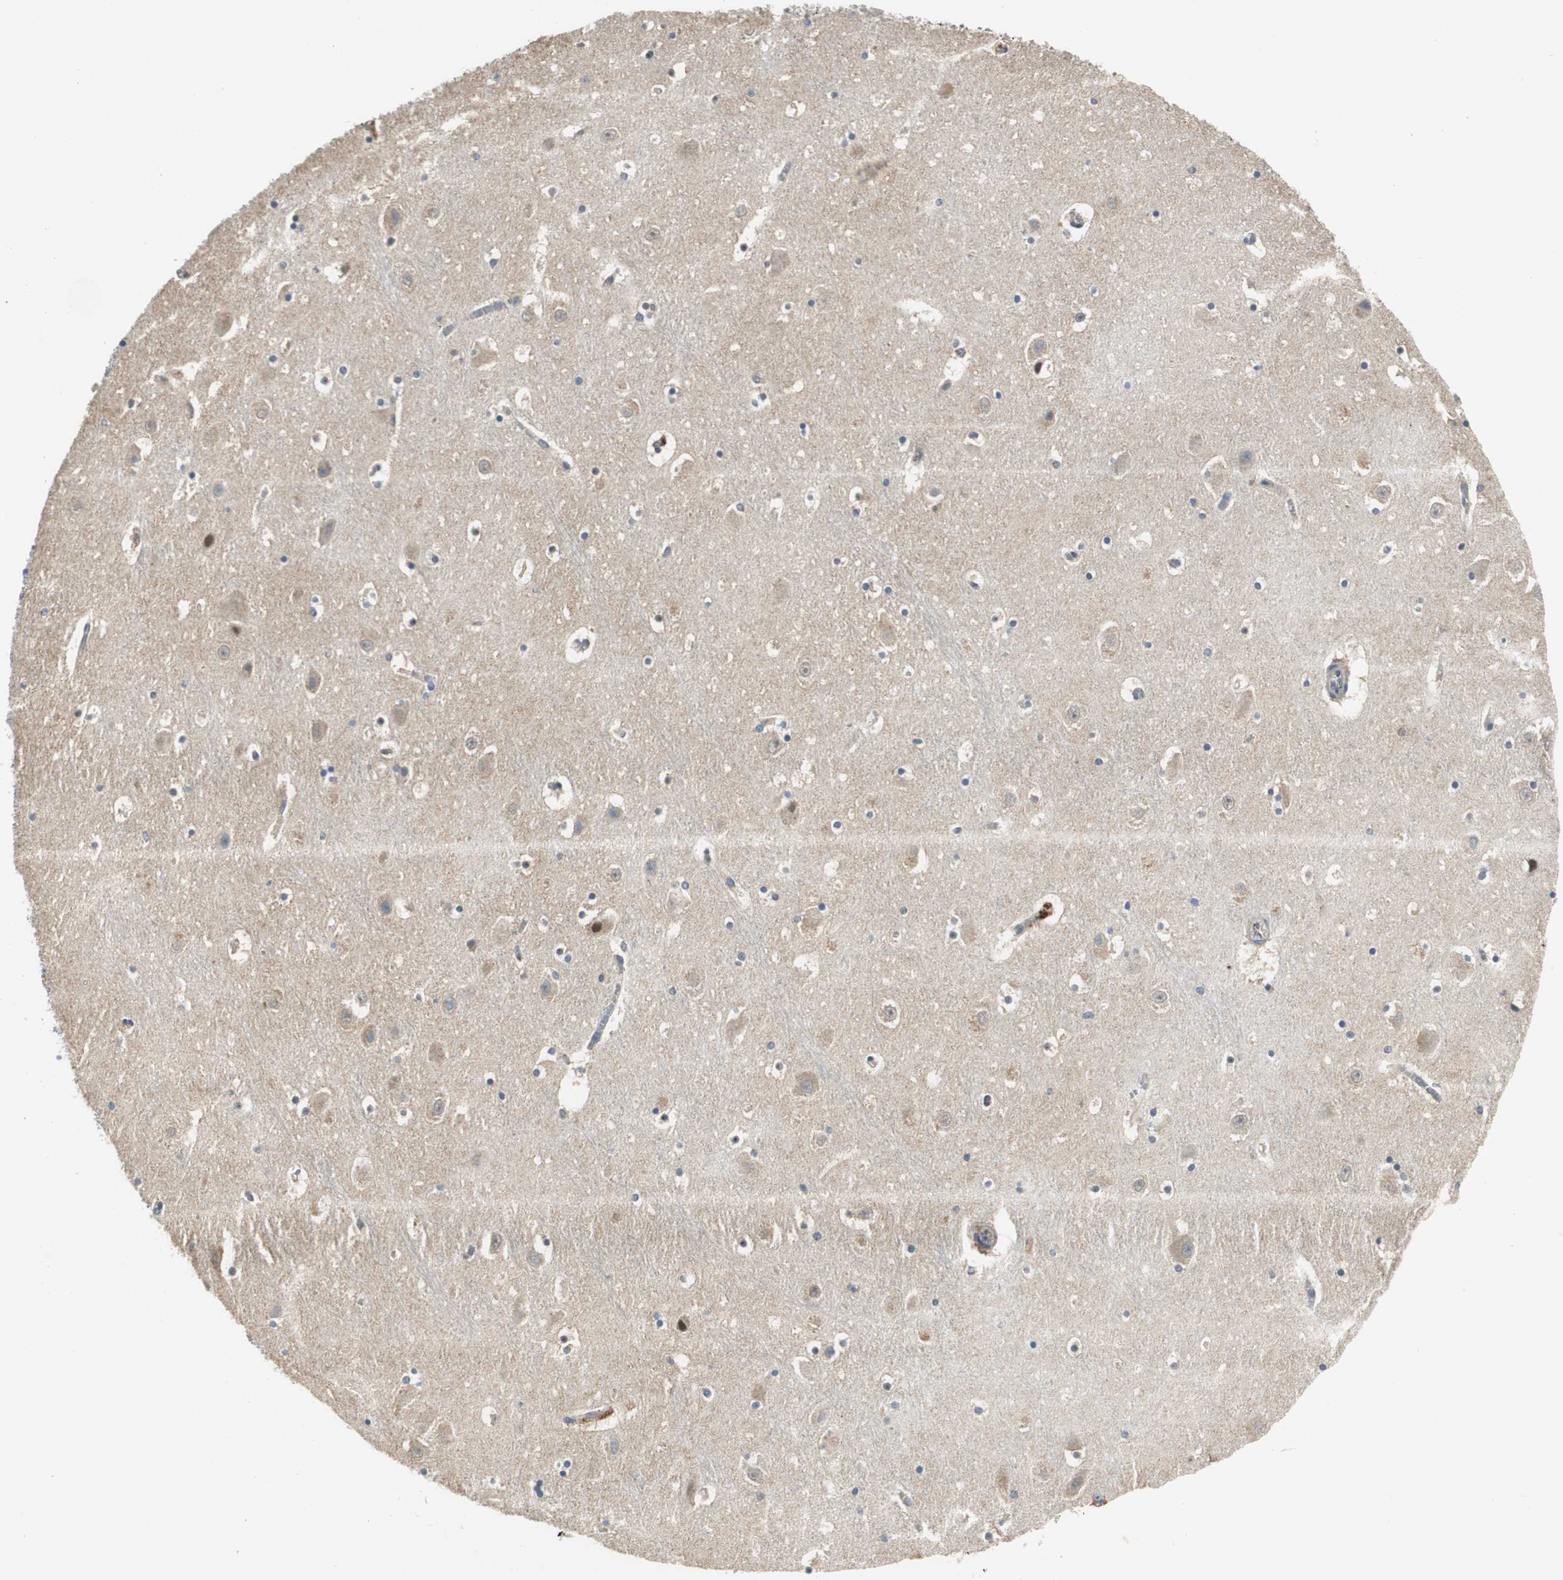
{"staining": {"intensity": "weak", "quantity": "<25%", "location": "nuclear"}, "tissue": "hippocampus", "cell_type": "Glial cells", "image_type": "normal", "snomed": [{"axis": "morphology", "description": "Normal tissue, NOS"}, {"axis": "topography", "description": "Hippocampus"}], "caption": "Immunohistochemistry (IHC) histopathology image of benign hippocampus: hippocampus stained with DAB exhibits no significant protein expression in glial cells.", "gene": "PSMB4", "patient": {"sex": "male", "age": 45}}